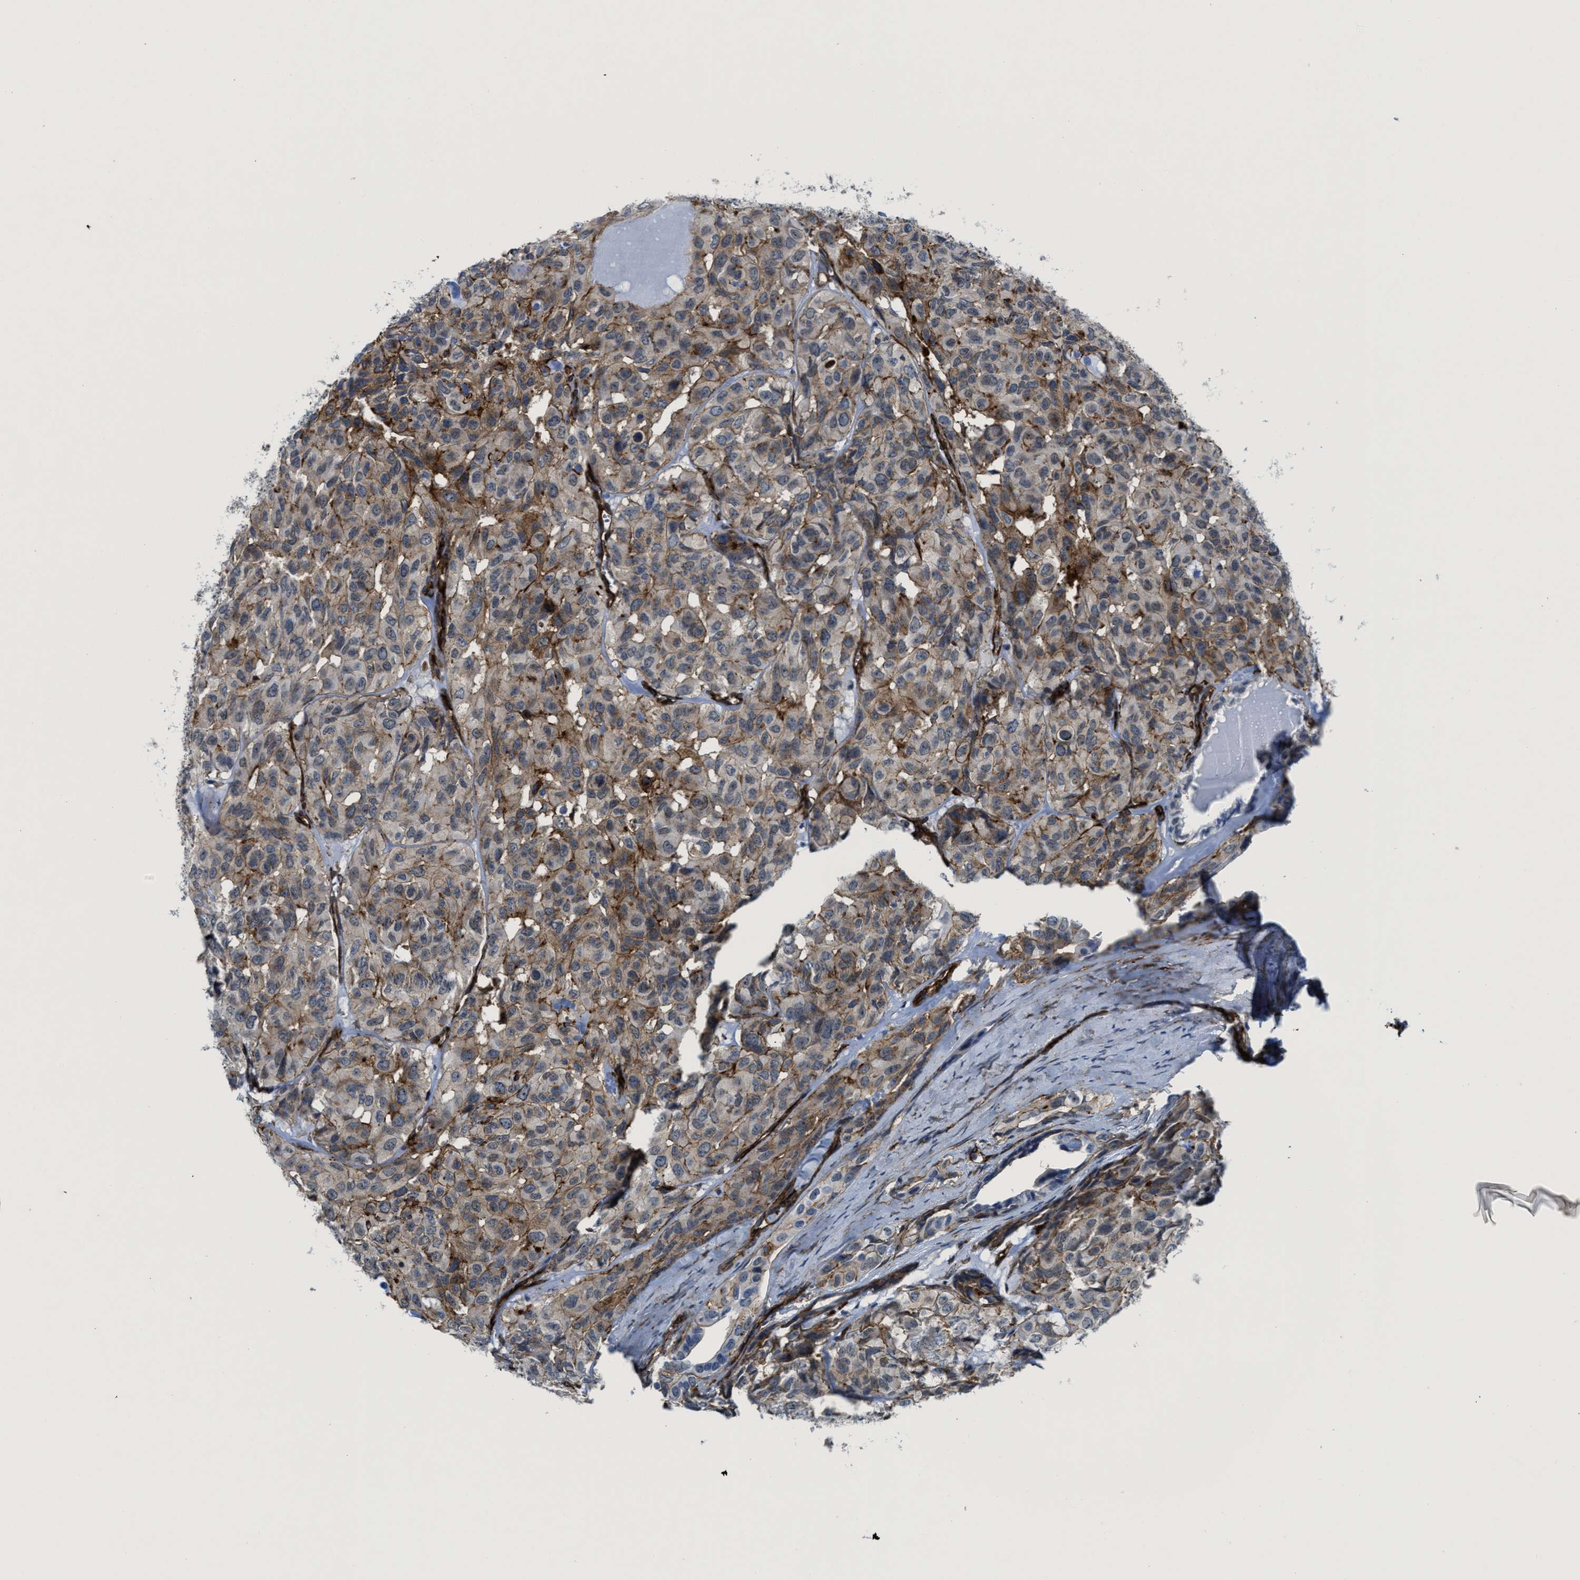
{"staining": {"intensity": "moderate", "quantity": ">75%", "location": "cytoplasmic/membranous"}, "tissue": "head and neck cancer", "cell_type": "Tumor cells", "image_type": "cancer", "snomed": [{"axis": "morphology", "description": "Adenocarcinoma, NOS"}, {"axis": "topography", "description": "Salivary gland, NOS"}, {"axis": "topography", "description": "Head-Neck"}], "caption": "Moderate cytoplasmic/membranous expression is seen in approximately >75% of tumor cells in head and neck cancer. (Stains: DAB in brown, nuclei in blue, Microscopy: brightfield microscopy at high magnification).", "gene": "NAB1", "patient": {"sex": "female", "age": 76}}